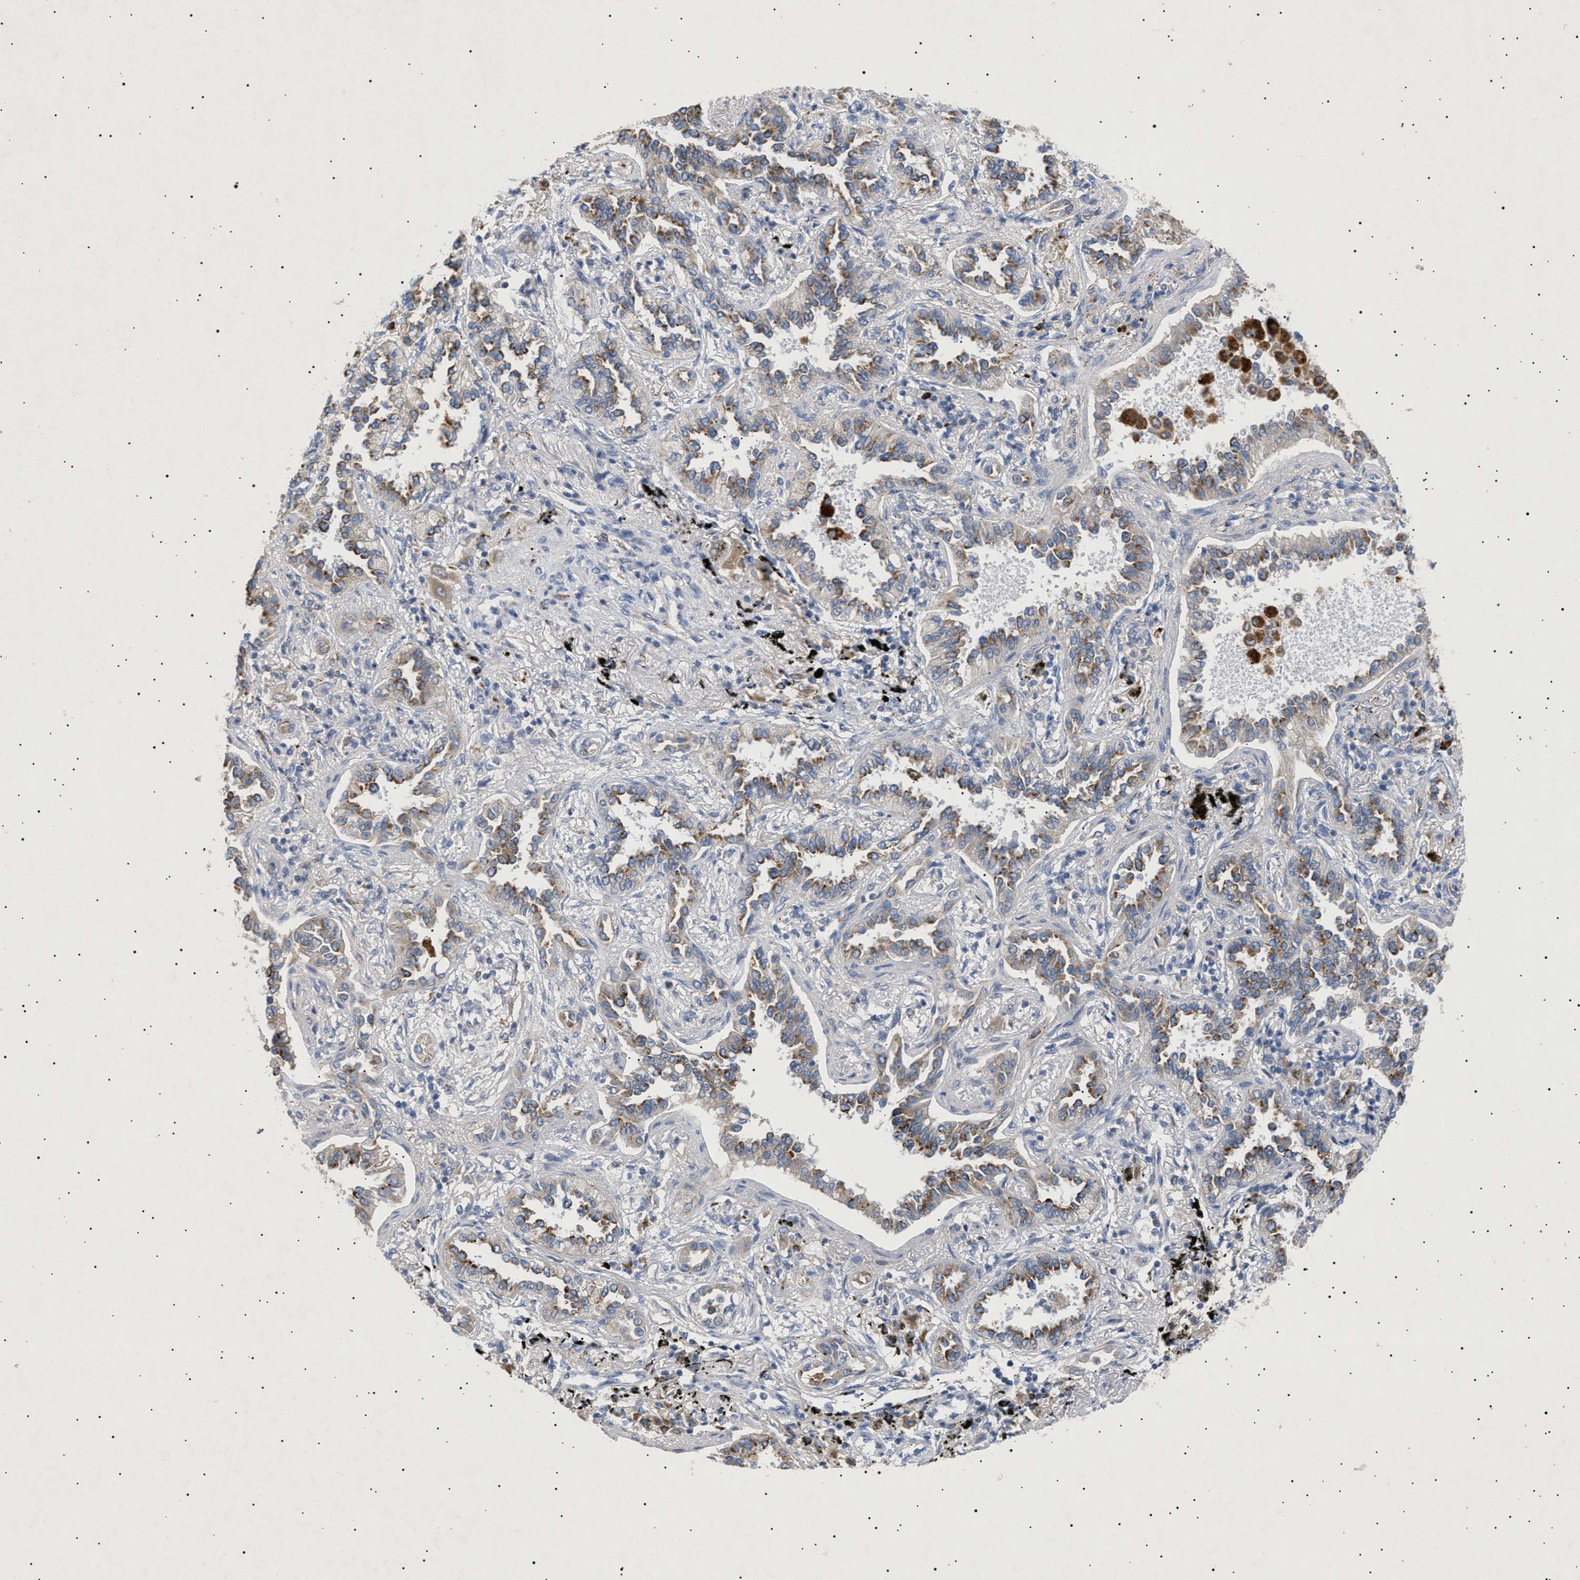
{"staining": {"intensity": "moderate", "quantity": ">75%", "location": "cytoplasmic/membranous"}, "tissue": "lung cancer", "cell_type": "Tumor cells", "image_type": "cancer", "snomed": [{"axis": "morphology", "description": "Normal tissue, NOS"}, {"axis": "morphology", "description": "Adenocarcinoma, NOS"}, {"axis": "topography", "description": "Lung"}], "caption": "IHC (DAB) staining of adenocarcinoma (lung) exhibits moderate cytoplasmic/membranous protein expression in about >75% of tumor cells.", "gene": "SIRT5", "patient": {"sex": "male", "age": 59}}